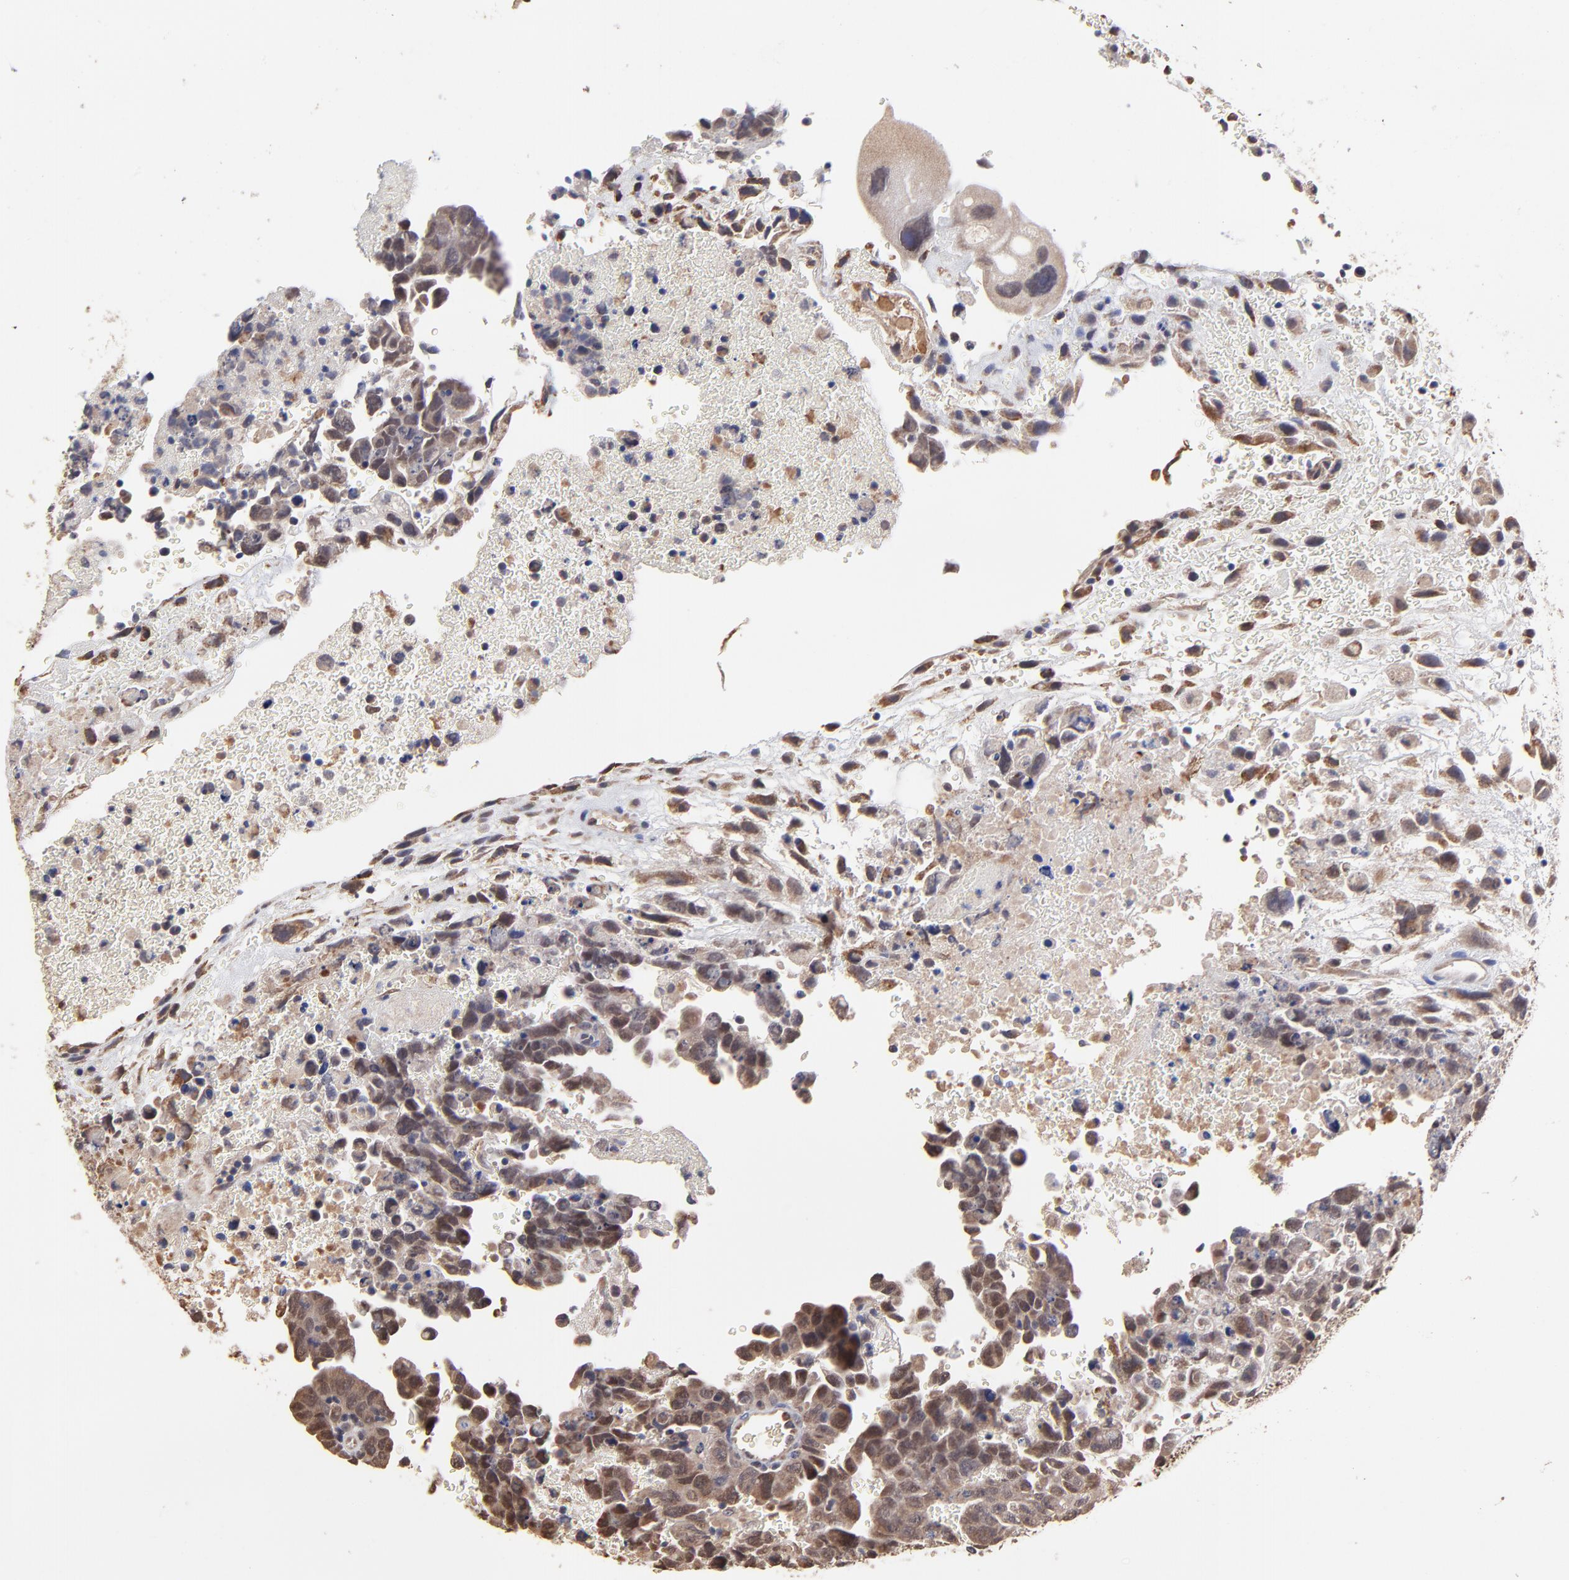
{"staining": {"intensity": "weak", "quantity": "<25%", "location": "cytoplasmic/membranous"}, "tissue": "testis cancer", "cell_type": "Tumor cells", "image_type": "cancer", "snomed": [{"axis": "morphology", "description": "Carcinoma, Embryonal, NOS"}, {"axis": "topography", "description": "Testis"}], "caption": "Tumor cells are negative for protein expression in human embryonal carcinoma (testis).", "gene": "CHL1", "patient": {"sex": "male", "age": 28}}